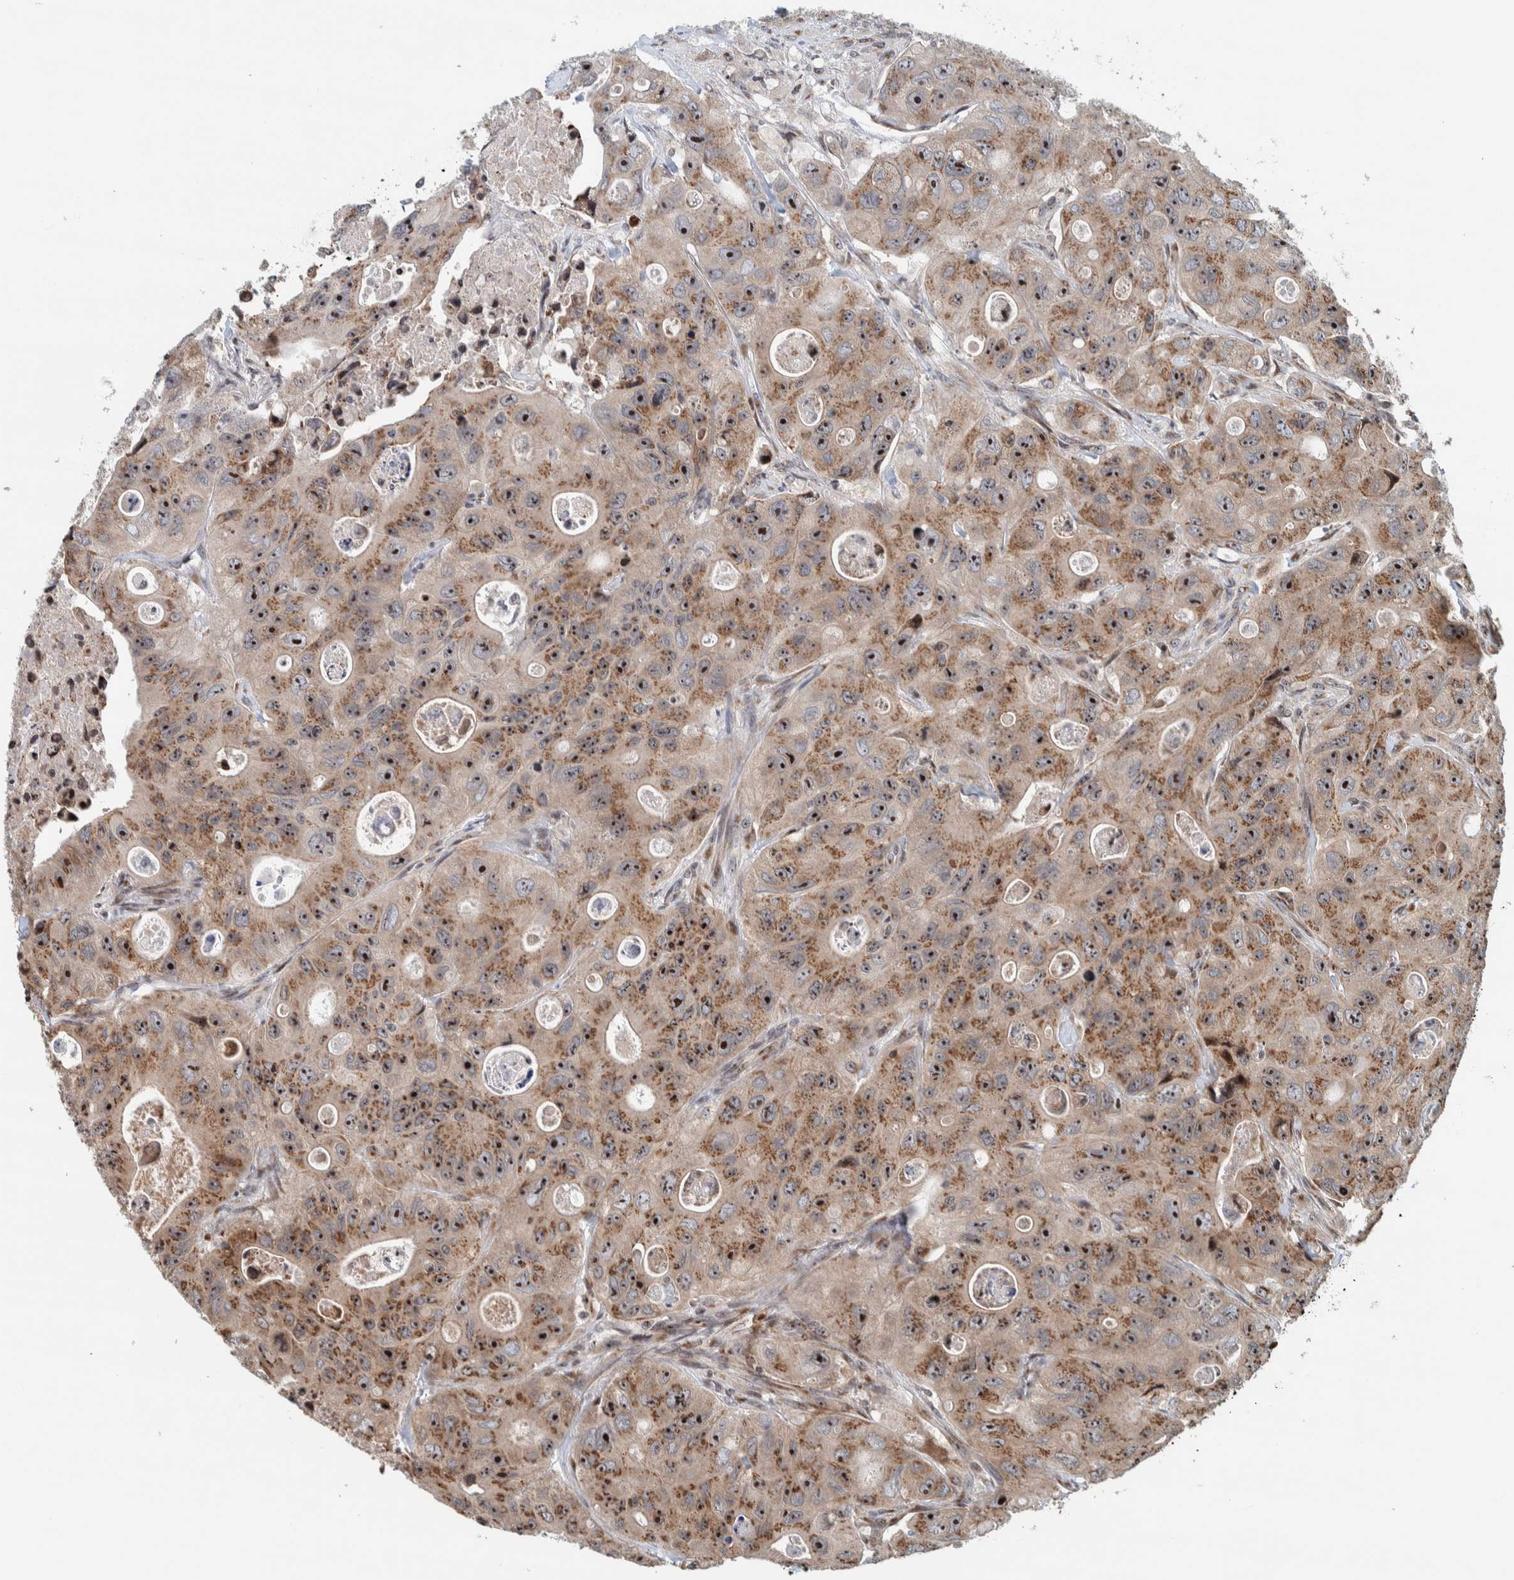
{"staining": {"intensity": "moderate", "quantity": ">75%", "location": "cytoplasmic/membranous,nuclear"}, "tissue": "colorectal cancer", "cell_type": "Tumor cells", "image_type": "cancer", "snomed": [{"axis": "morphology", "description": "Adenocarcinoma, NOS"}, {"axis": "topography", "description": "Colon"}], "caption": "A brown stain shows moderate cytoplasmic/membranous and nuclear positivity of a protein in colorectal cancer (adenocarcinoma) tumor cells. The staining is performed using DAB (3,3'-diaminobenzidine) brown chromogen to label protein expression. The nuclei are counter-stained blue using hematoxylin.", "gene": "CCDC182", "patient": {"sex": "female", "age": 46}}